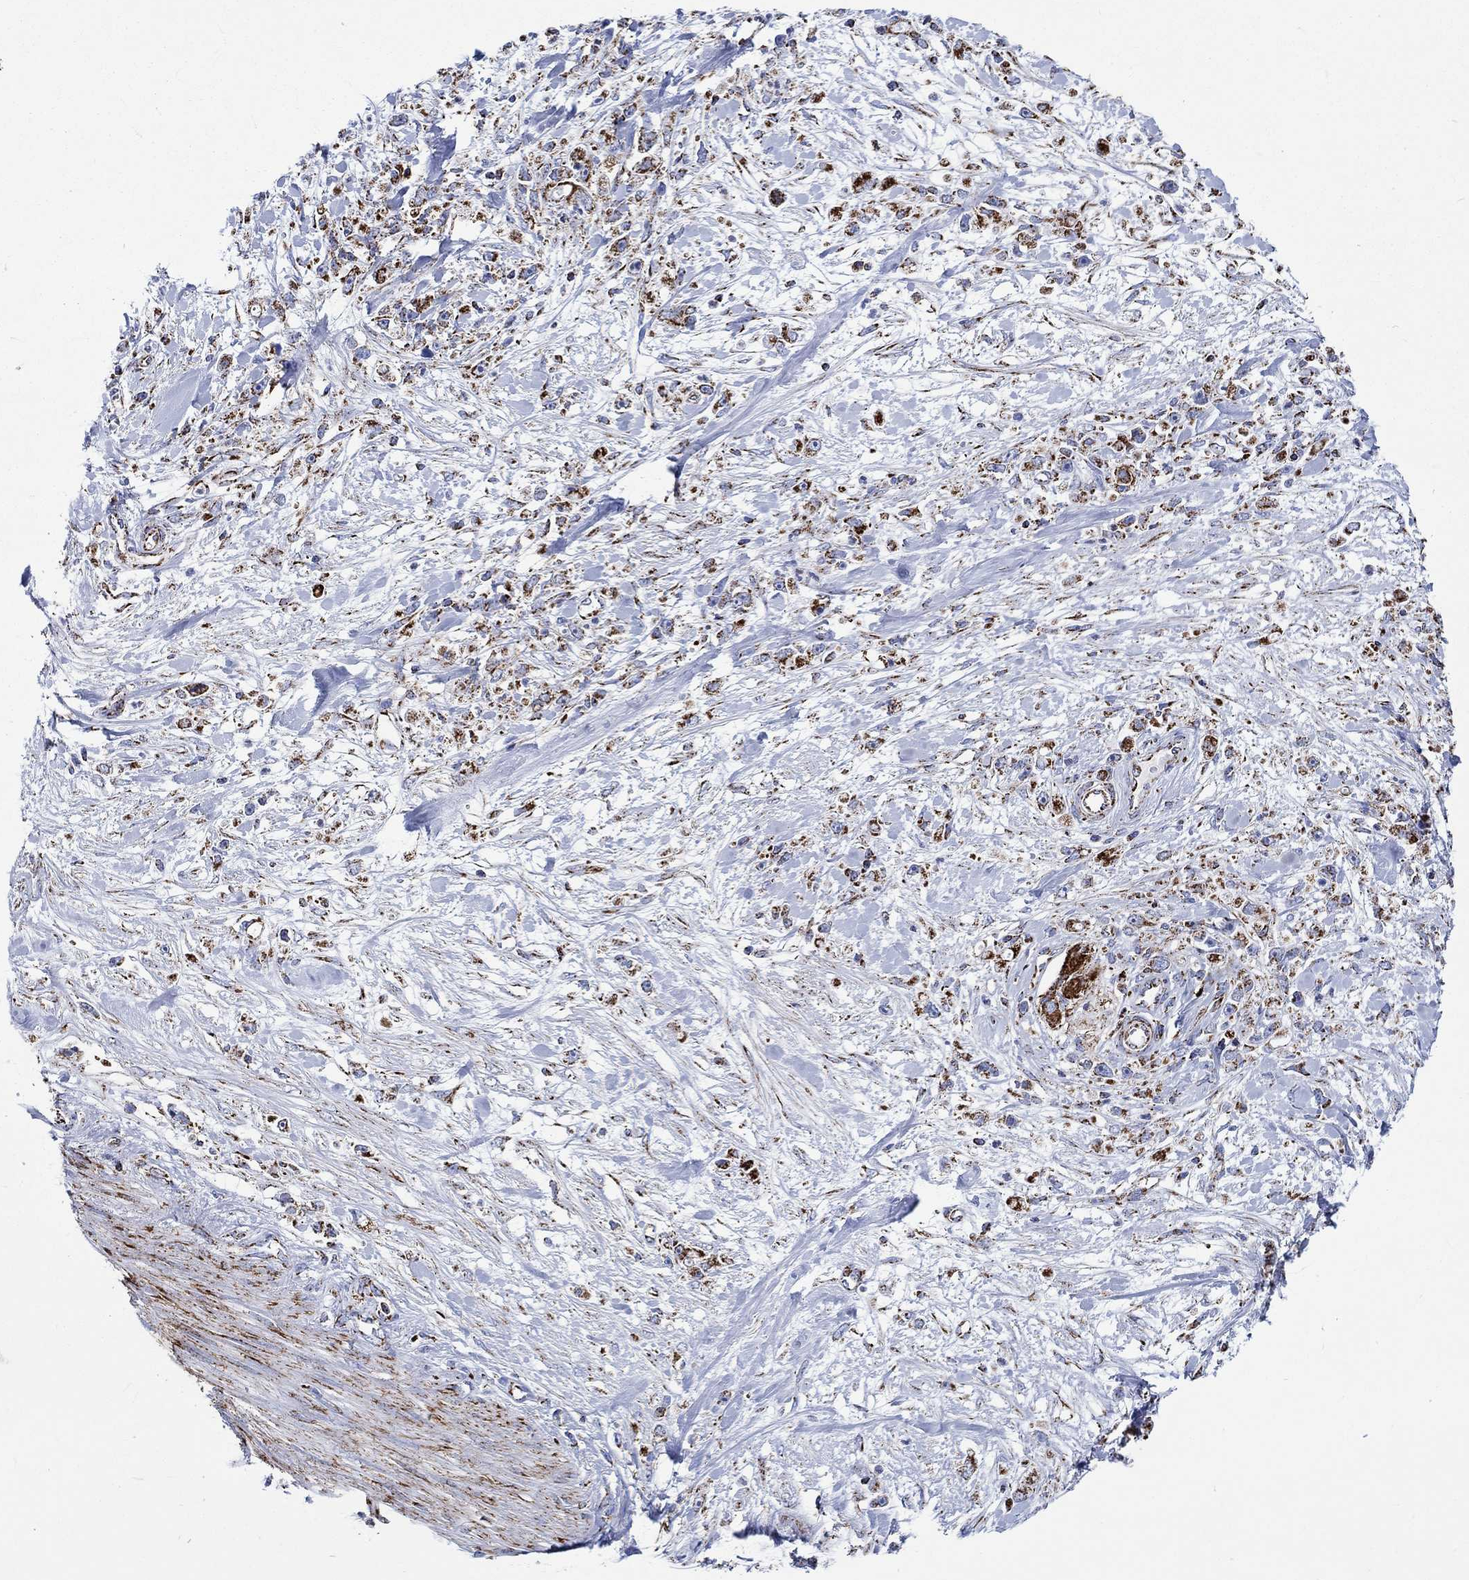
{"staining": {"intensity": "strong", "quantity": ">75%", "location": "cytoplasmic/membranous"}, "tissue": "stomach cancer", "cell_type": "Tumor cells", "image_type": "cancer", "snomed": [{"axis": "morphology", "description": "Adenocarcinoma, NOS"}, {"axis": "topography", "description": "Stomach"}], "caption": "Immunohistochemical staining of stomach adenocarcinoma displays high levels of strong cytoplasmic/membranous protein staining in approximately >75% of tumor cells.", "gene": "RCE1", "patient": {"sex": "female", "age": 59}}